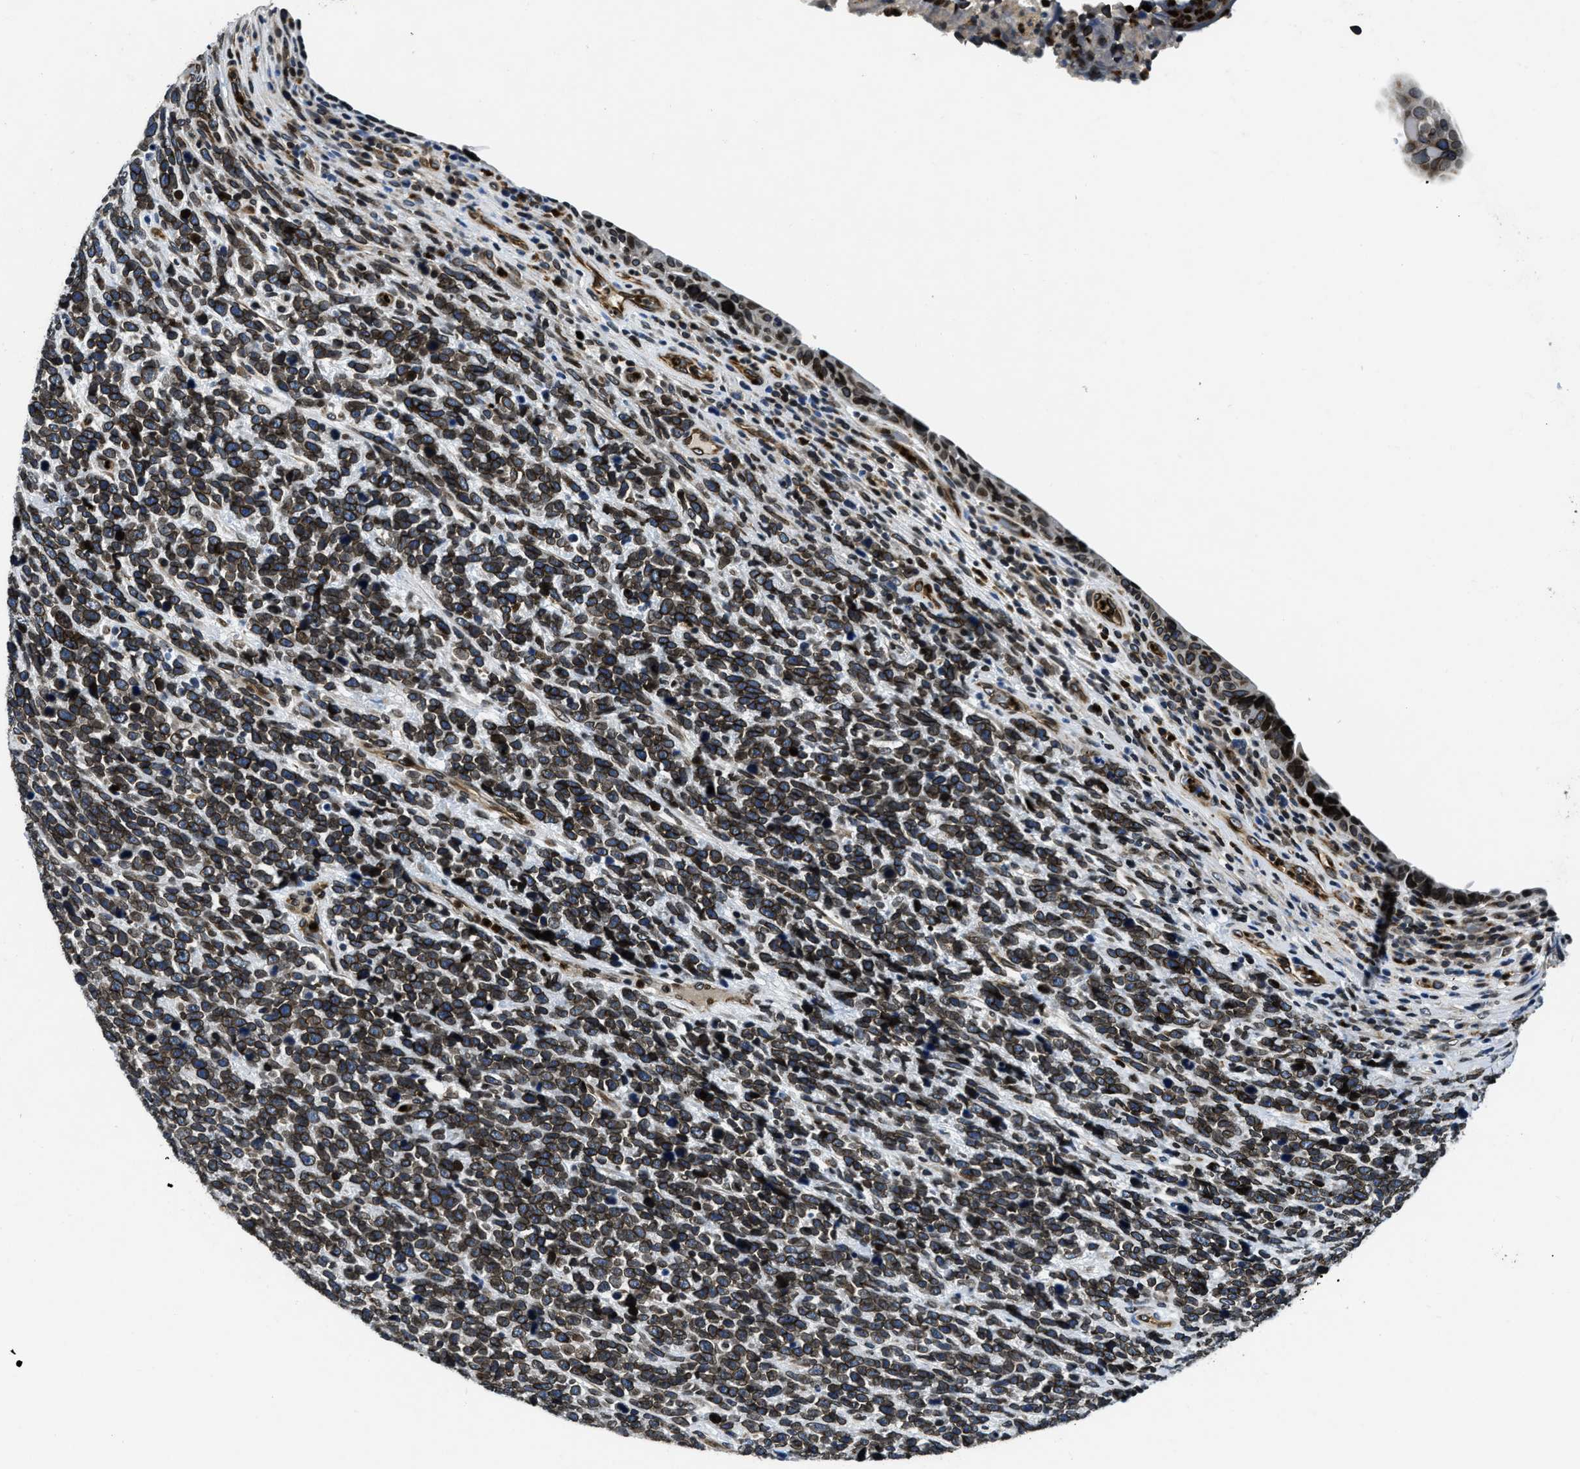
{"staining": {"intensity": "moderate", "quantity": ">75%", "location": "cytoplasmic/membranous,nuclear"}, "tissue": "urothelial cancer", "cell_type": "Tumor cells", "image_type": "cancer", "snomed": [{"axis": "morphology", "description": "Urothelial carcinoma, High grade"}, {"axis": "topography", "description": "Urinary bladder"}], "caption": "High-power microscopy captured an immunohistochemistry (IHC) histopathology image of urothelial cancer, revealing moderate cytoplasmic/membranous and nuclear positivity in approximately >75% of tumor cells.", "gene": "ZC3HC1", "patient": {"sex": "female", "age": 82}}